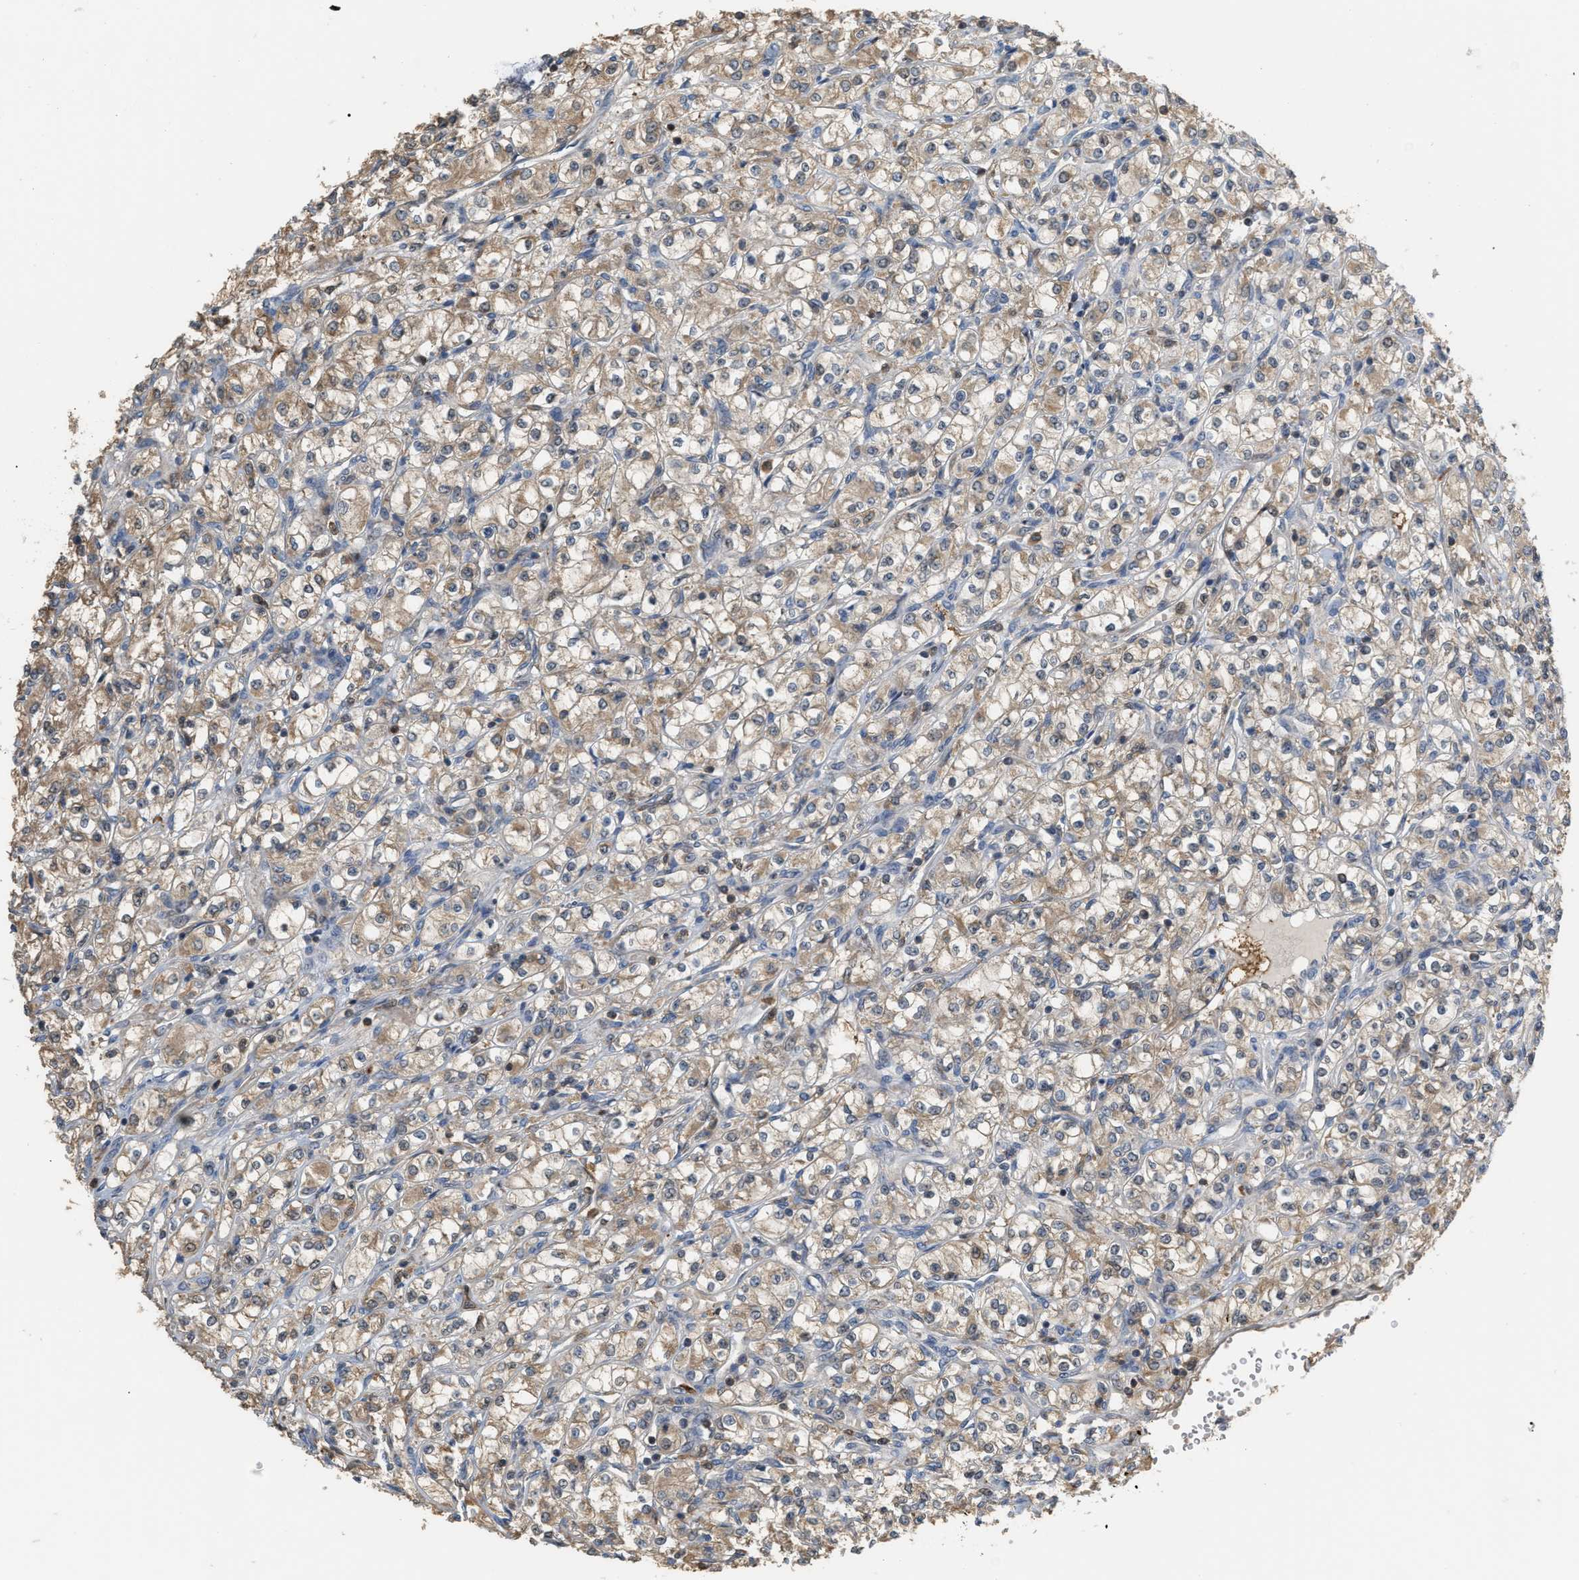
{"staining": {"intensity": "weak", "quantity": ">75%", "location": "cytoplasmic/membranous"}, "tissue": "renal cancer", "cell_type": "Tumor cells", "image_type": "cancer", "snomed": [{"axis": "morphology", "description": "Adenocarcinoma, NOS"}, {"axis": "topography", "description": "Kidney"}], "caption": "Approximately >75% of tumor cells in renal cancer demonstrate weak cytoplasmic/membranous protein positivity as visualized by brown immunohistochemical staining.", "gene": "MTPN", "patient": {"sex": "male", "age": 77}}